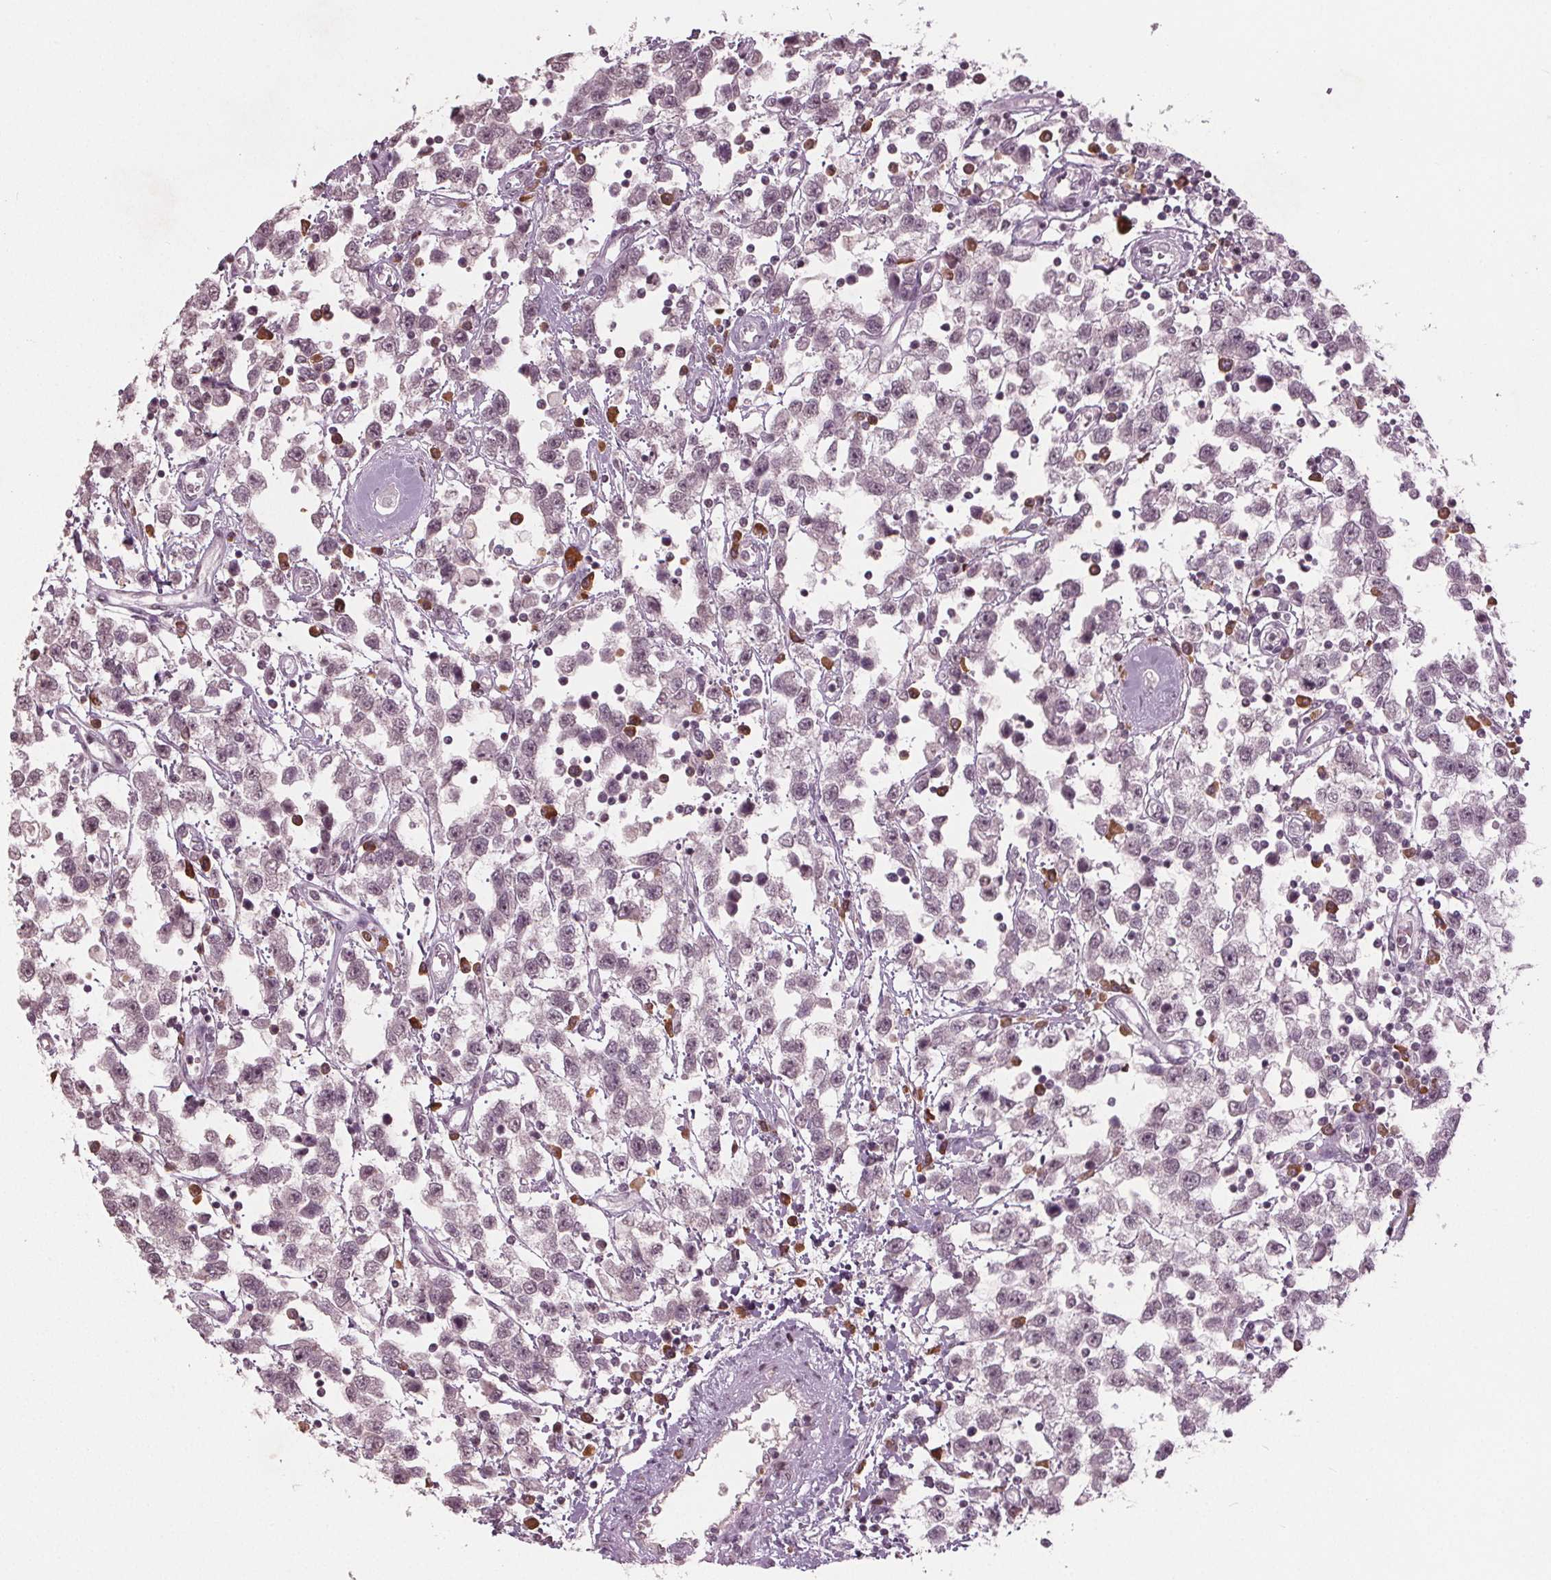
{"staining": {"intensity": "negative", "quantity": "none", "location": "none"}, "tissue": "testis cancer", "cell_type": "Tumor cells", "image_type": "cancer", "snomed": [{"axis": "morphology", "description": "Seminoma, NOS"}, {"axis": "topography", "description": "Testis"}], "caption": "This image is of seminoma (testis) stained with immunohistochemistry (IHC) to label a protein in brown with the nuclei are counter-stained blue. There is no expression in tumor cells.", "gene": "CXCL16", "patient": {"sex": "male", "age": 34}}